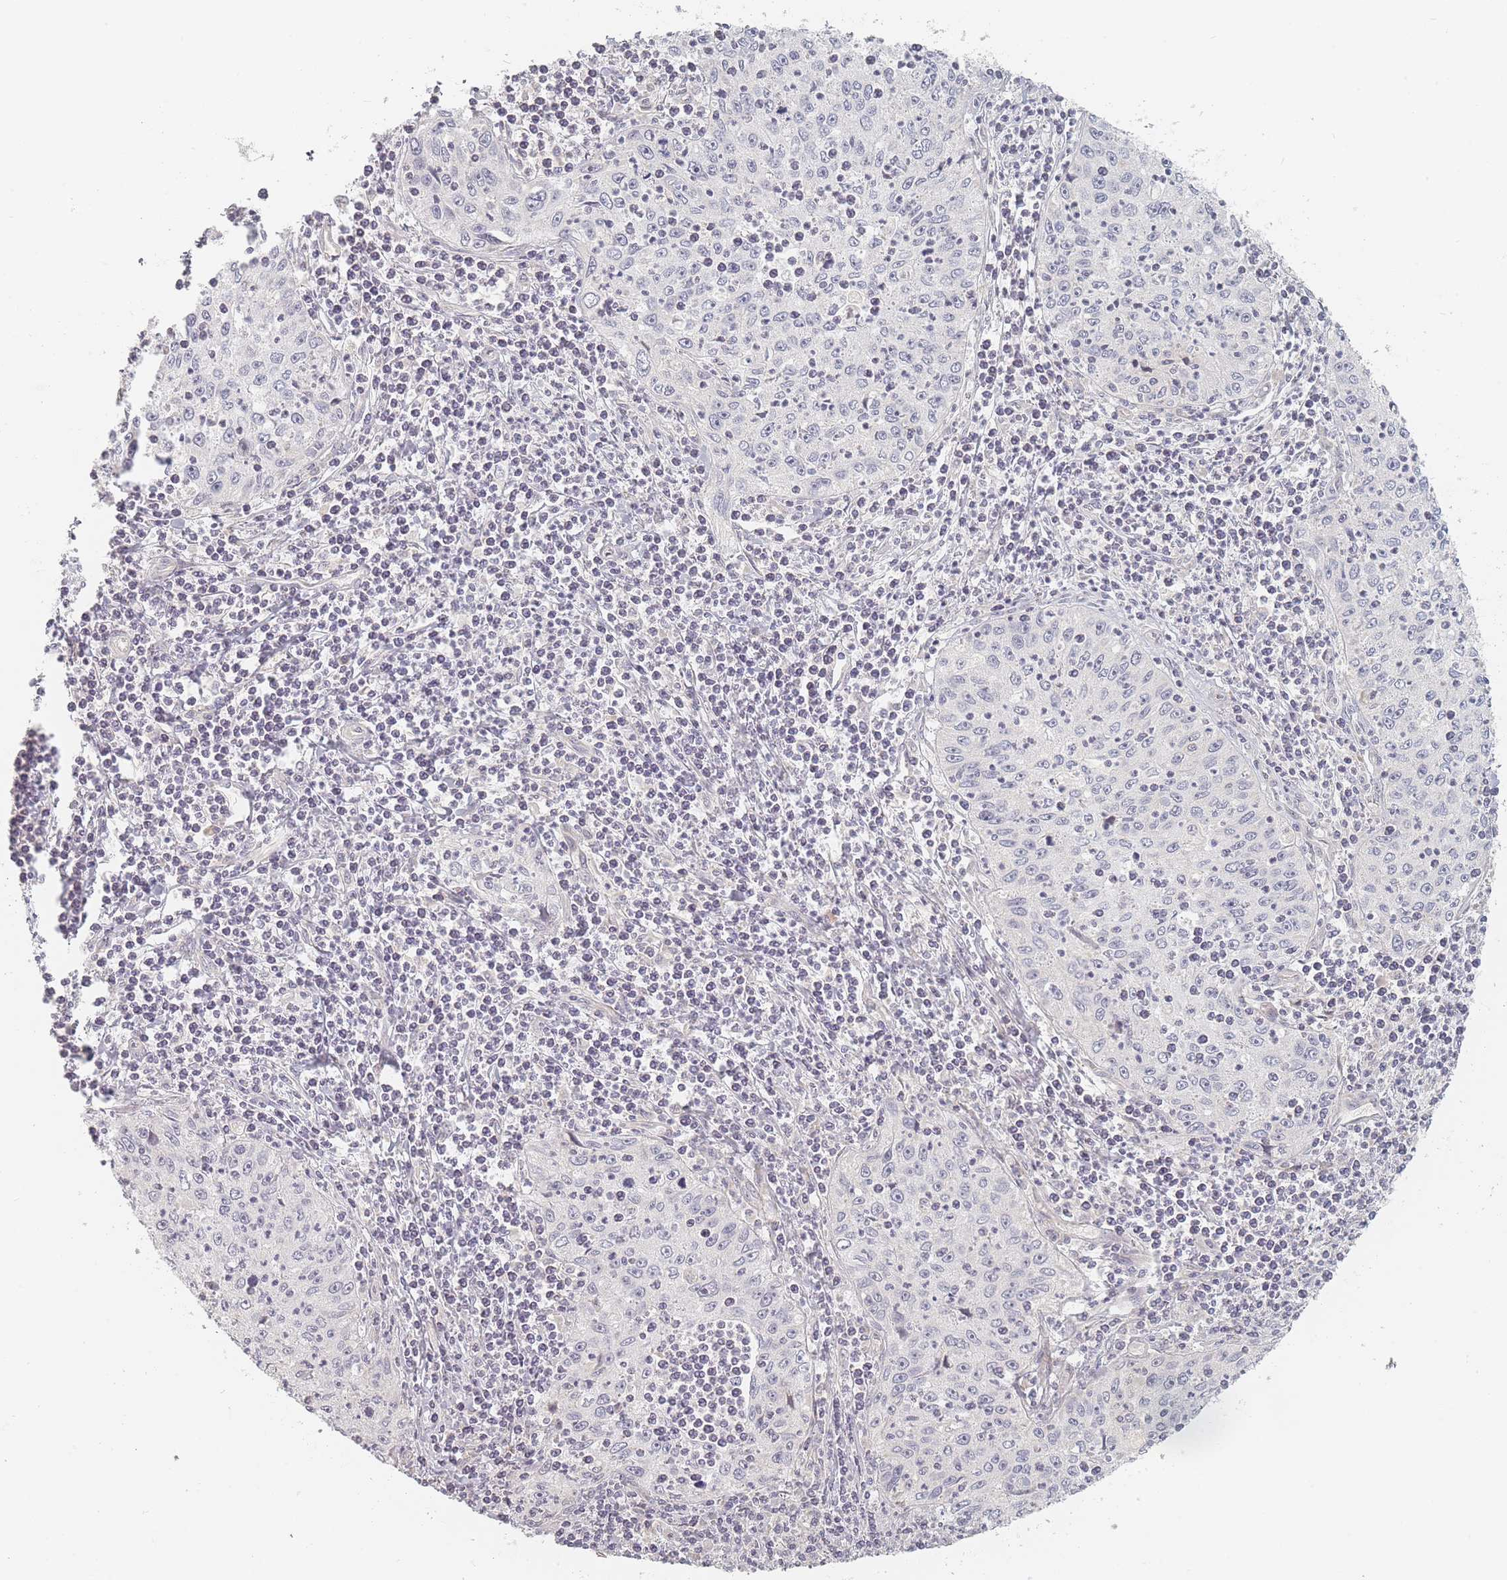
{"staining": {"intensity": "negative", "quantity": "none", "location": "none"}, "tissue": "cervical cancer", "cell_type": "Tumor cells", "image_type": "cancer", "snomed": [{"axis": "morphology", "description": "Squamous cell carcinoma, NOS"}, {"axis": "topography", "description": "Cervix"}], "caption": "There is no significant positivity in tumor cells of cervical cancer (squamous cell carcinoma).", "gene": "ZKSCAN7", "patient": {"sex": "female", "age": 30}}